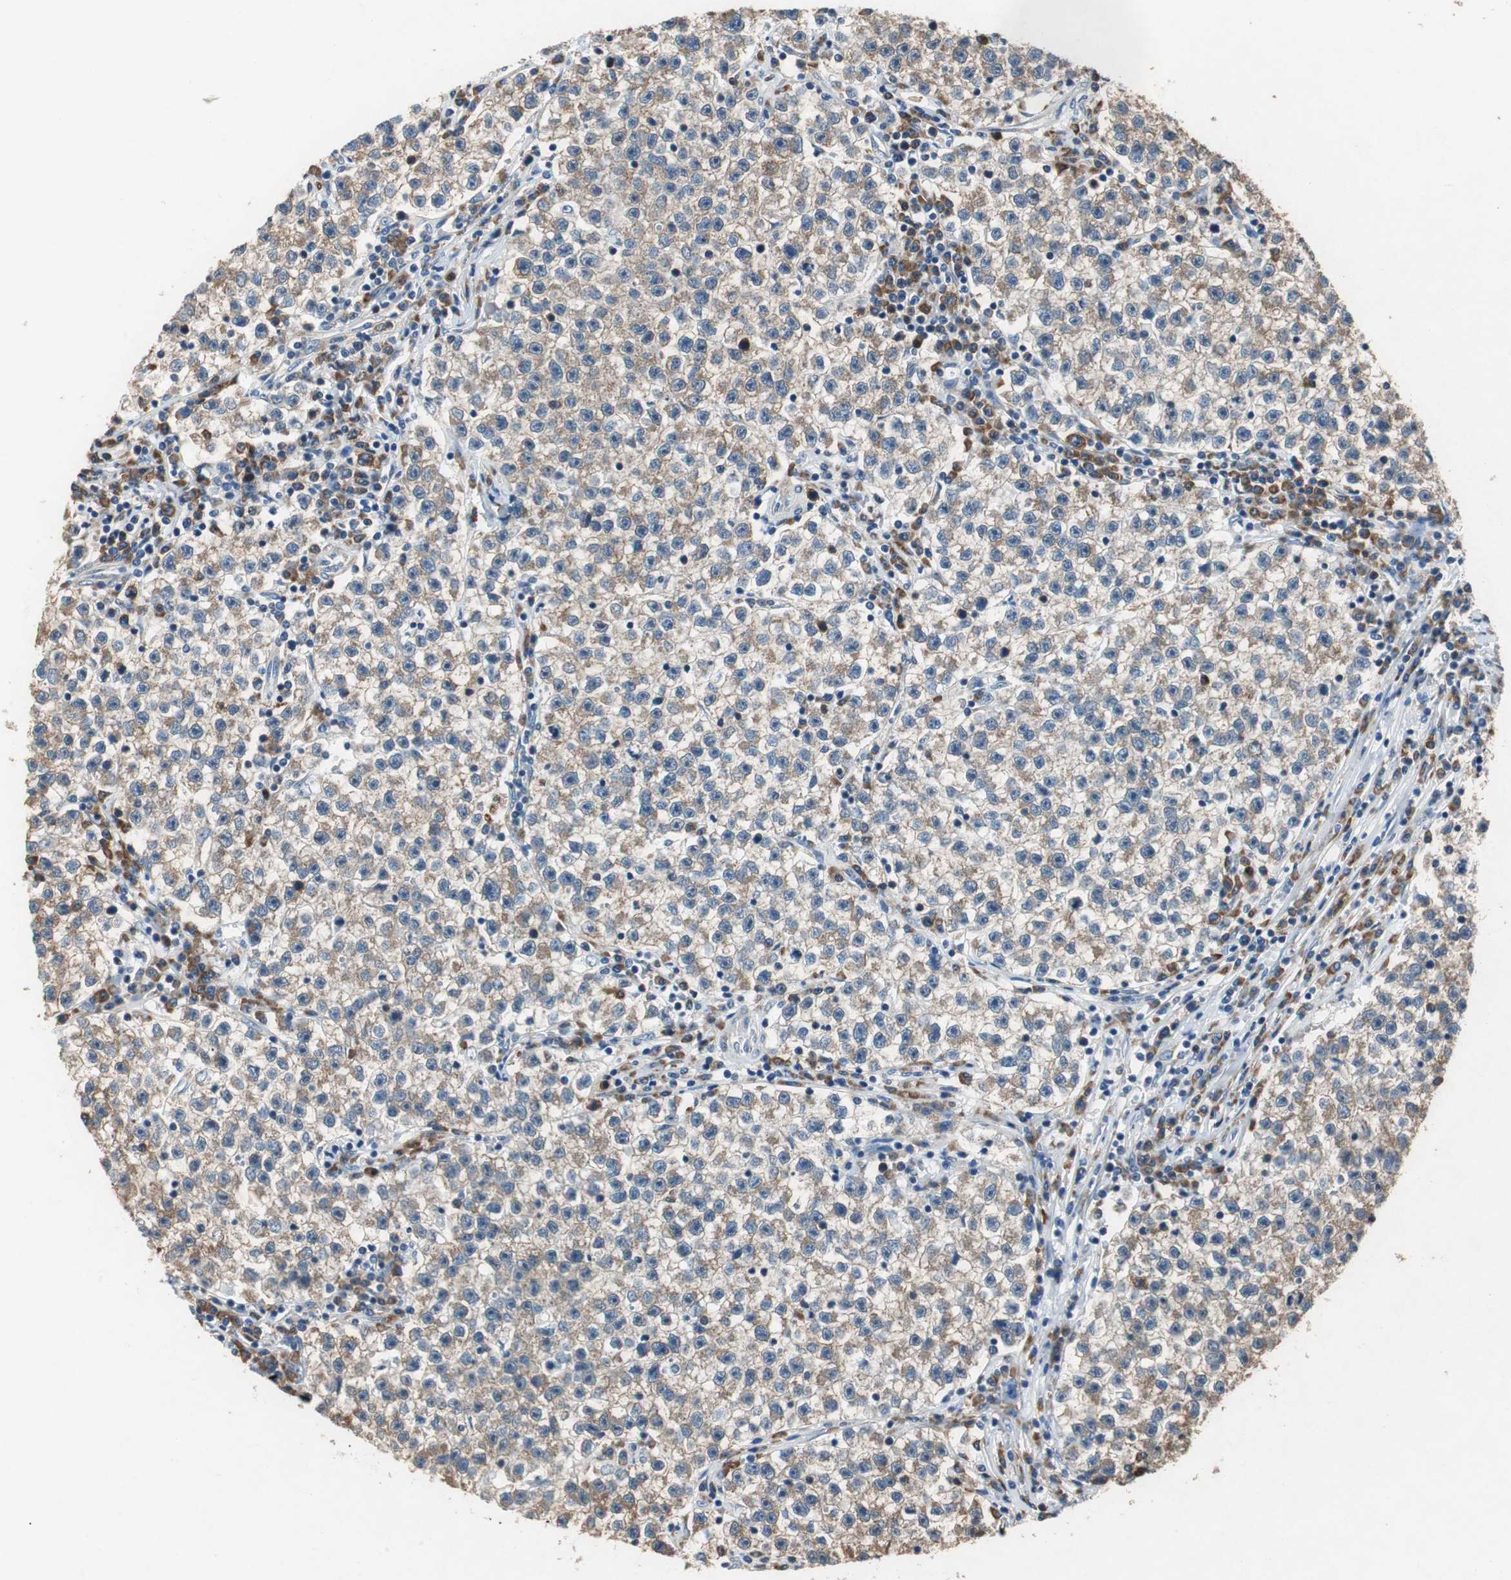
{"staining": {"intensity": "weak", "quantity": ">75%", "location": "cytoplasmic/membranous"}, "tissue": "testis cancer", "cell_type": "Tumor cells", "image_type": "cancer", "snomed": [{"axis": "morphology", "description": "Seminoma, NOS"}, {"axis": "topography", "description": "Testis"}], "caption": "Approximately >75% of tumor cells in testis cancer (seminoma) demonstrate weak cytoplasmic/membranous protein expression as visualized by brown immunohistochemical staining.", "gene": "RPL35", "patient": {"sex": "male", "age": 22}}